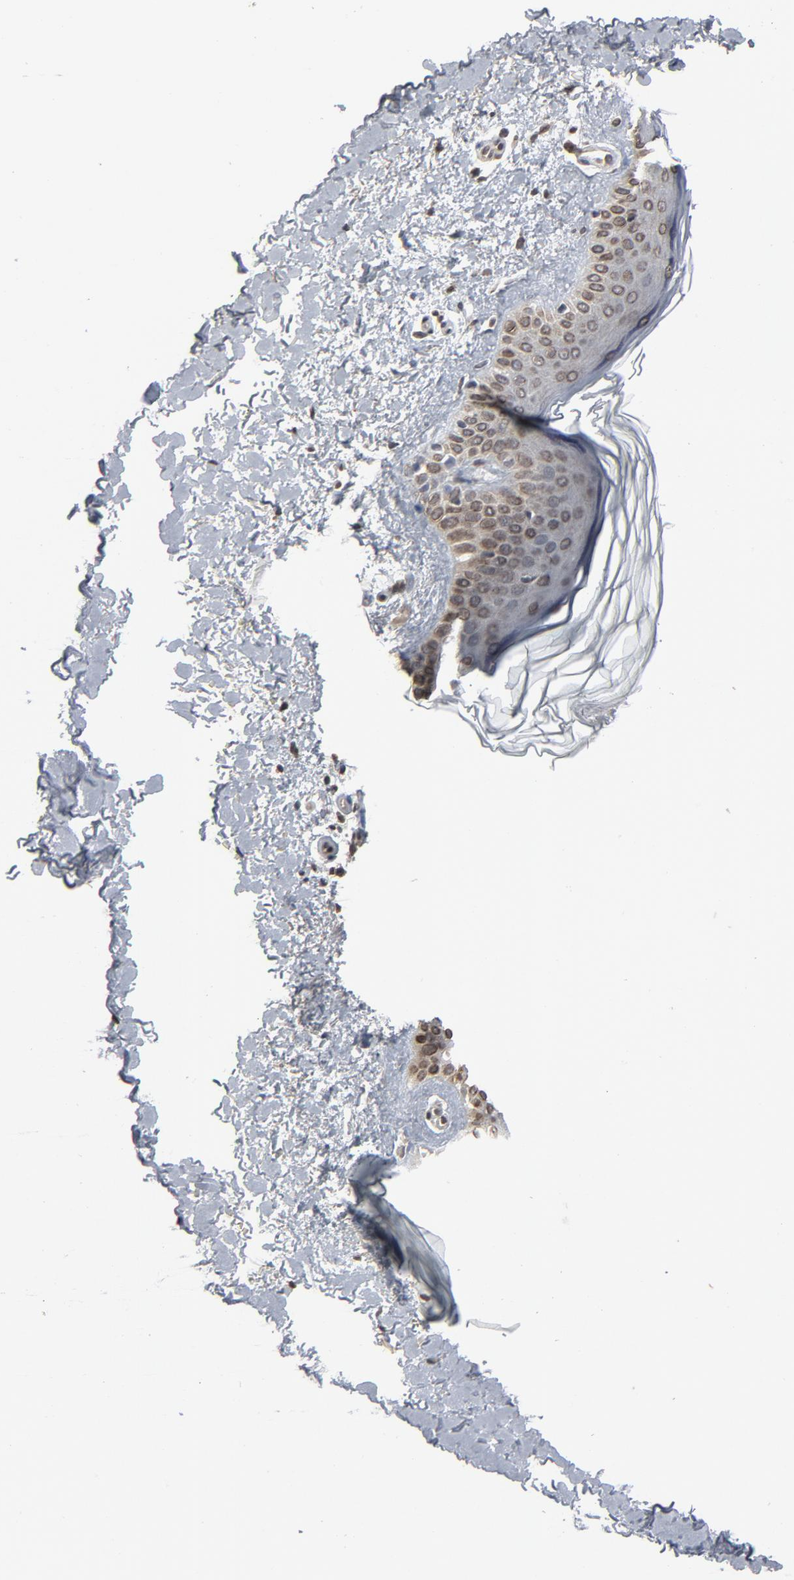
{"staining": {"intensity": "moderate", "quantity": ">75%", "location": "cytoplasmic/membranous,nuclear"}, "tissue": "skin", "cell_type": "Fibroblasts", "image_type": "normal", "snomed": [{"axis": "morphology", "description": "Normal tissue, NOS"}, {"axis": "topography", "description": "Skin"}], "caption": "IHC micrograph of normal skin: skin stained using immunohistochemistry (IHC) exhibits medium levels of moderate protein expression localized specifically in the cytoplasmic/membranous,nuclear of fibroblasts, appearing as a cytoplasmic/membranous,nuclear brown color.", "gene": "POM121", "patient": {"sex": "female", "age": 19}}